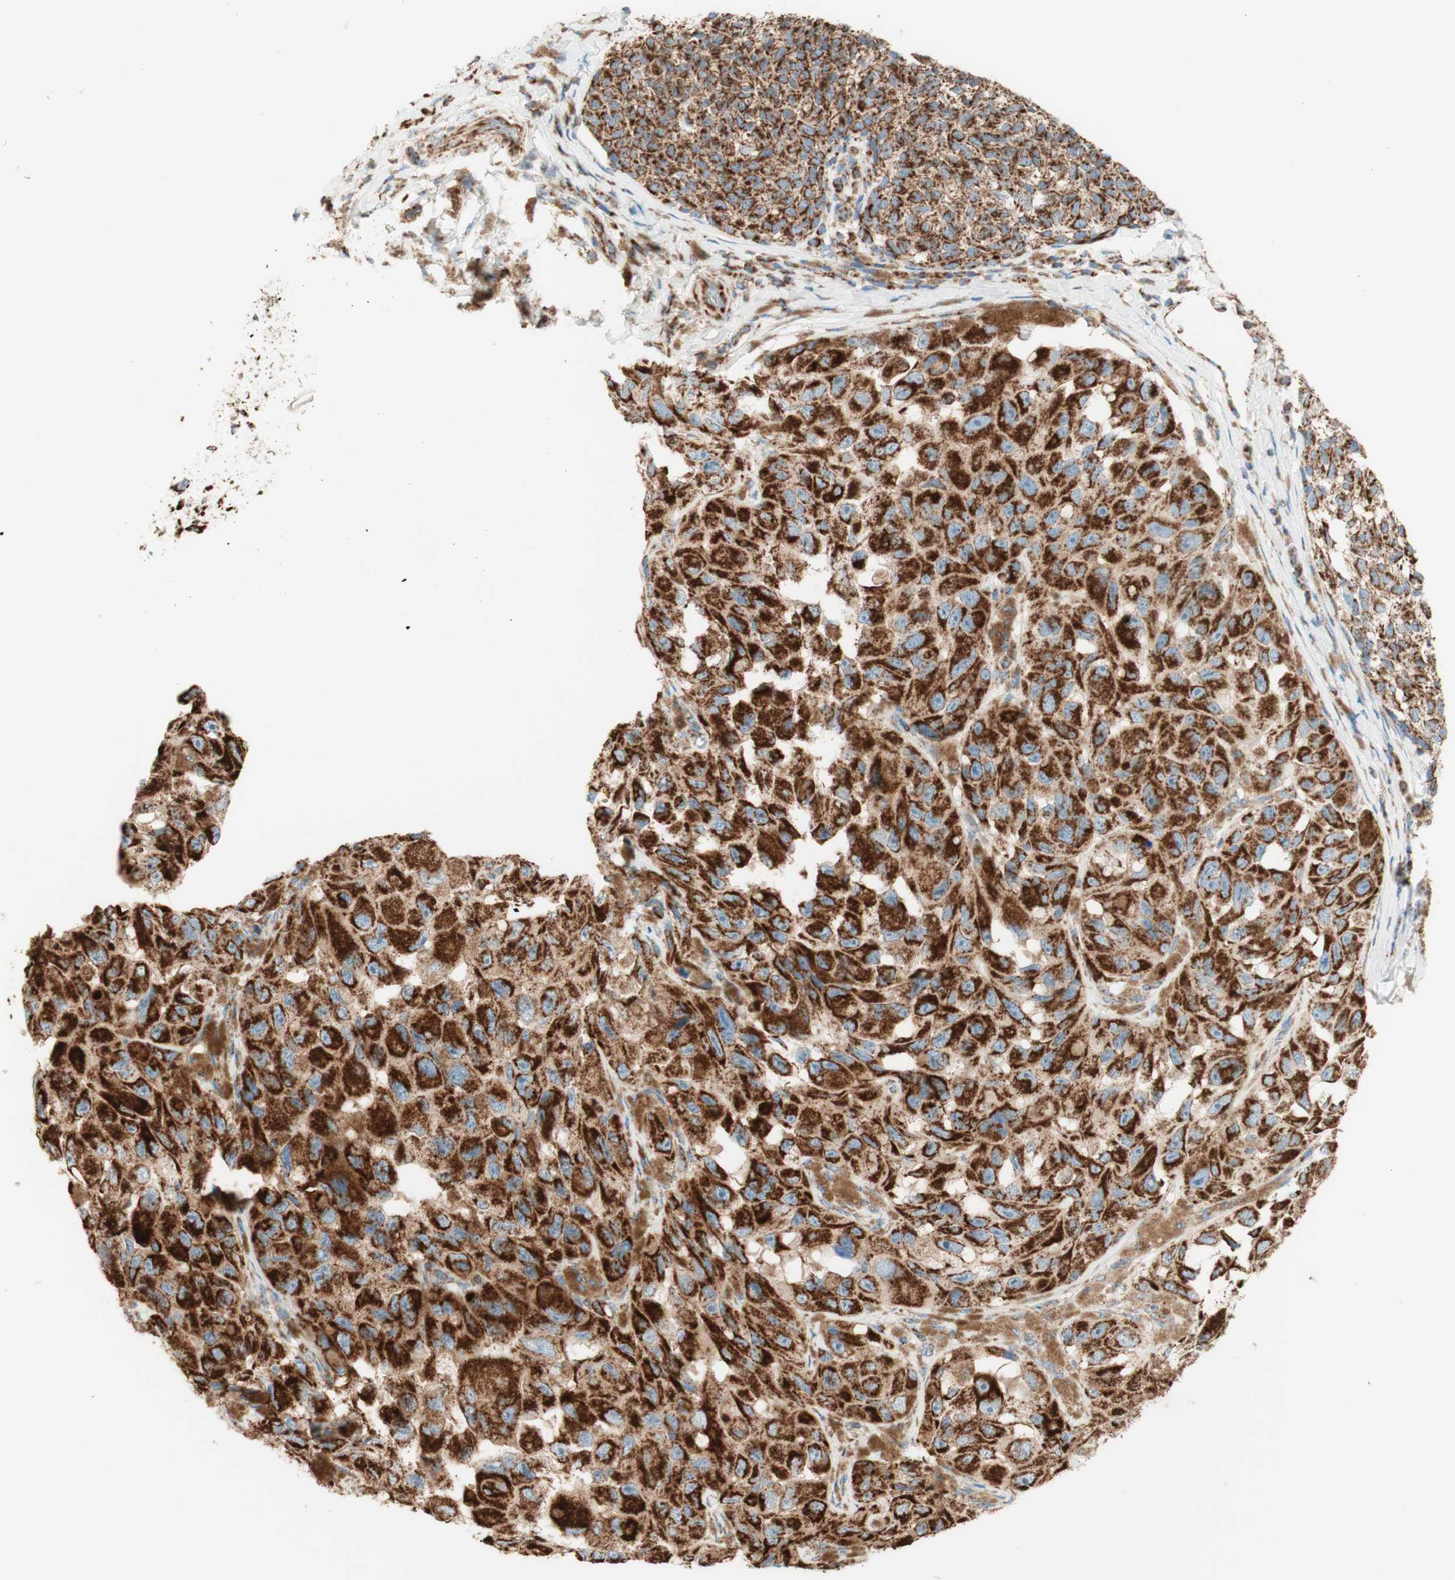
{"staining": {"intensity": "strong", "quantity": ">75%", "location": "cytoplasmic/membranous"}, "tissue": "melanoma", "cell_type": "Tumor cells", "image_type": "cancer", "snomed": [{"axis": "morphology", "description": "Malignant melanoma, NOS"}, {"axis": "topography", "description": "Skin"}], "caption": "Immunohistochemistry (IHC) image of neoplastic tissue: human melanoma stained using IHC demonstrates high levels of strong protein expression localized specifically in the cytoplasmic/membranous of tumor cells, appearing as a cytoplasmic/membranous brown color.", "gene": "TOMM20", "patient": {"sex": "female", "age": 73}}